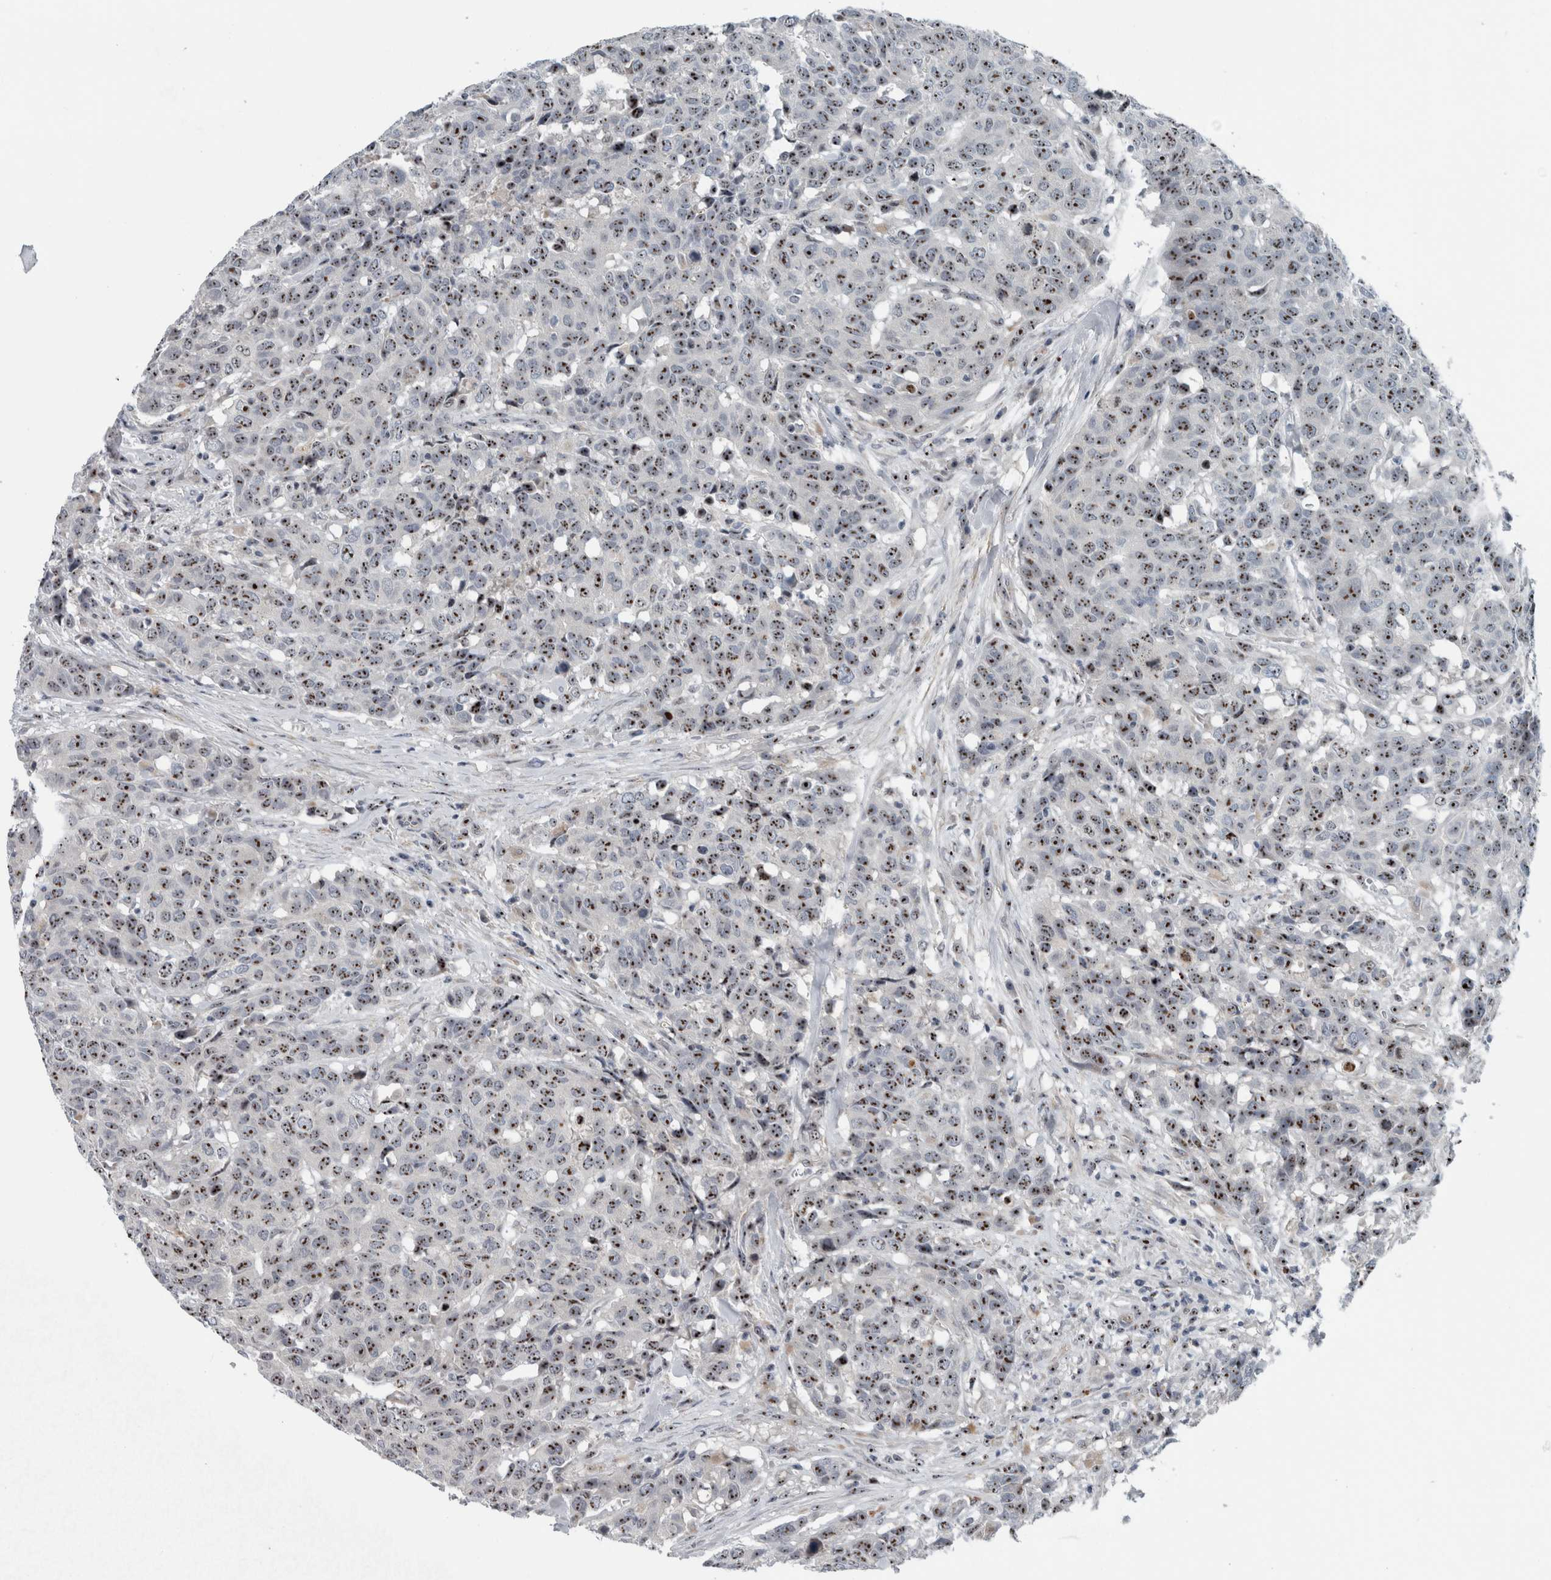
{"staining": {"intensity": "moderate", "quantity": ">75%", "location": "nuclear"}, "tissue": "head and neck cancer", "cell_type": "Tumor cells", "image_type": "cancer", "snomed": [{"axis": "morphology", "description": "Squamous cell carcinoma, NOS"}, {"axis": "topography", "description": "Head-Neck"}], "caption": "Head and neck squamous cell carcinoma was stained to show a protein in brown. There is medium levels of moderate nuclear staining in approximately >75% of tumor cells. (IHC, brightfield microscopy, high magnification).", "gene": "UTP6", "patient": {"sex": "male", "age": 66}}